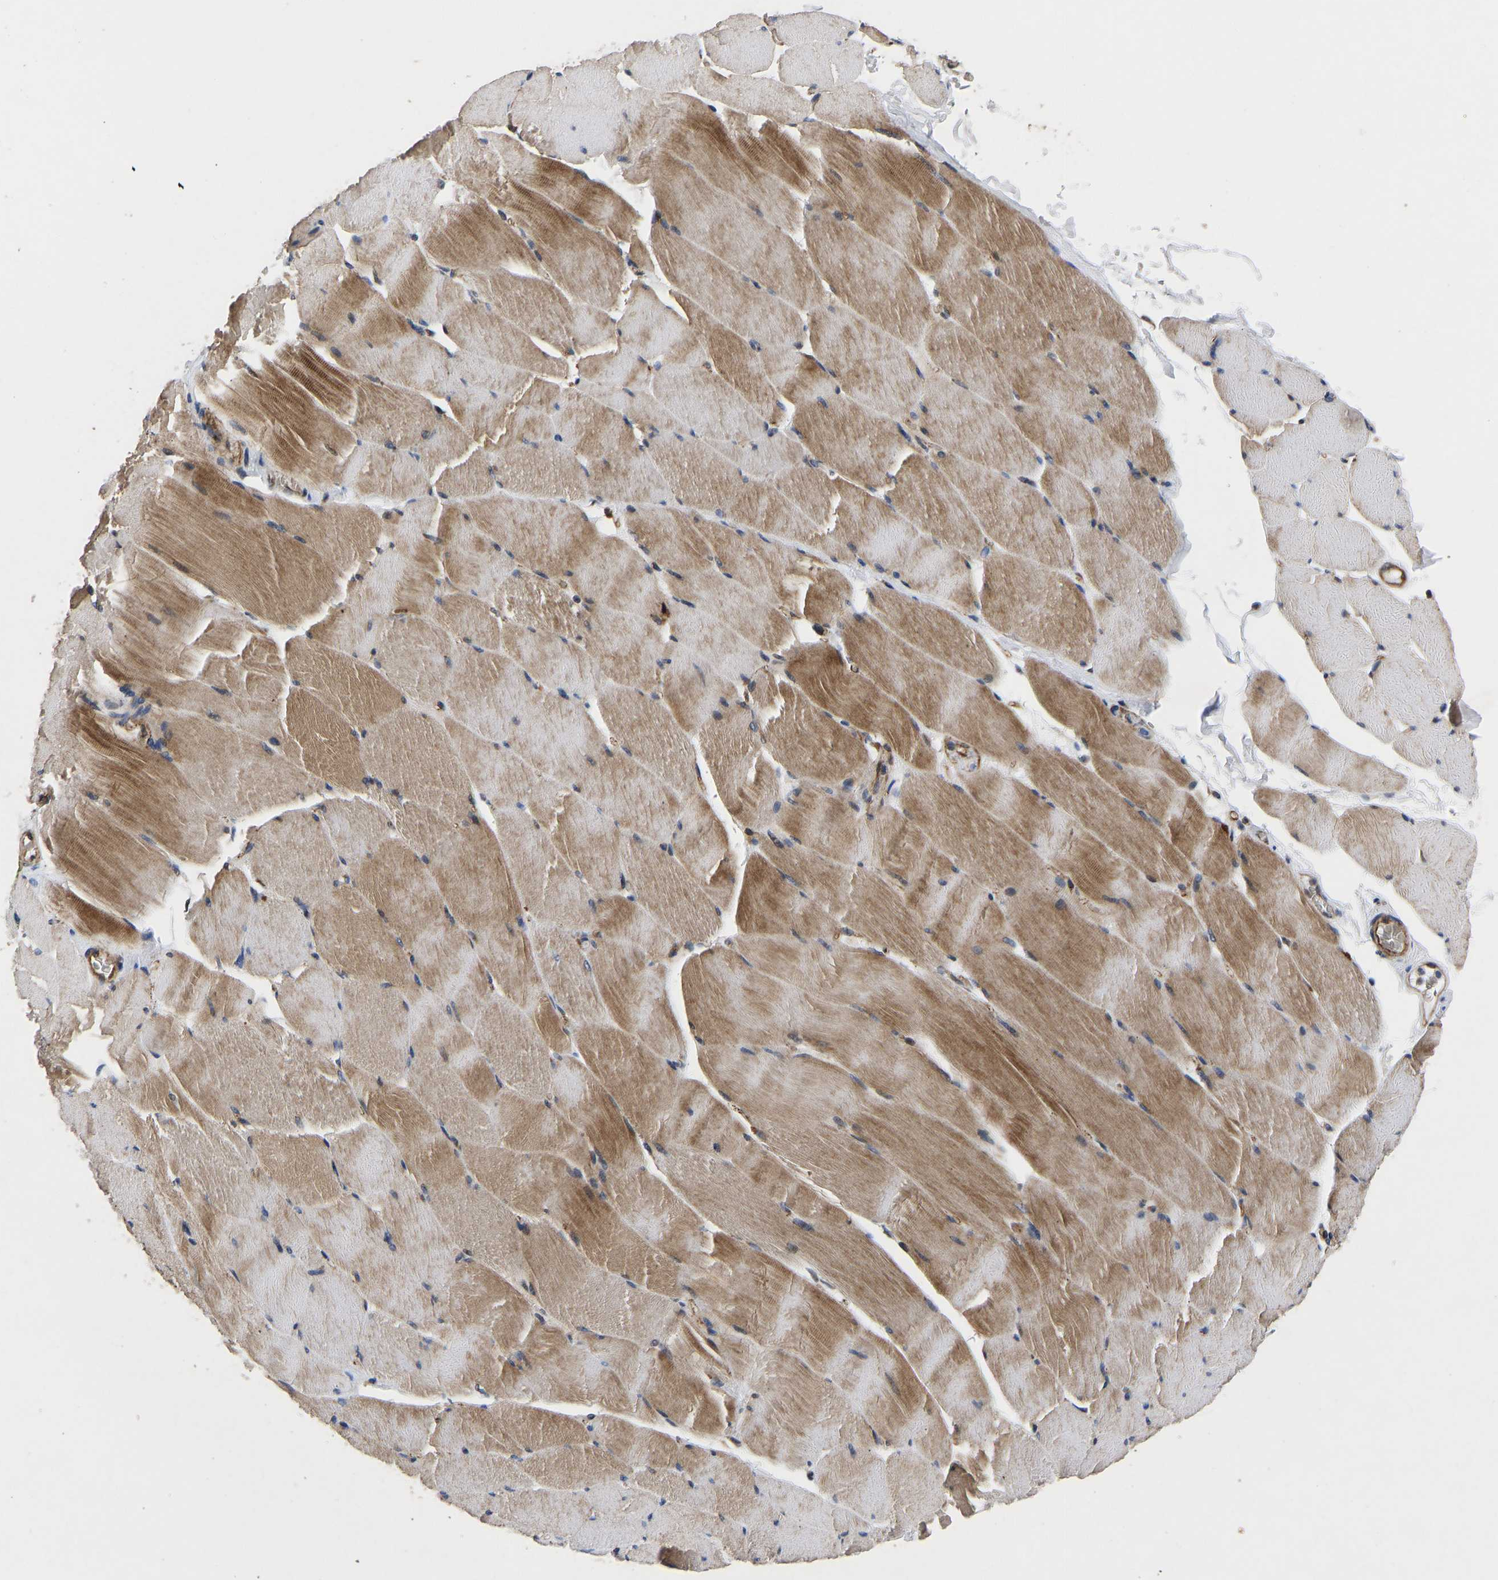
{"staining": {"intensity": "moderate", "quantity": ">75%", "location": "cytoplasmic/membranous"}, "tissue": "skeletal muscle", "cell_type": "Myocytes", "image_type": "normal", "snomed": [{"axis": "morphology", "description": "Normal tissue, NOS"}, {"axis": "topography", "description": "Skeletal muscle"}], "caption": "Protein staining of normal skeletal muscle displays moderate cytoplasmic/membranous staining in about >75% of myocytes.", "gene": "TMEM38B", "patient": {"sex": "male", "age": 62}}